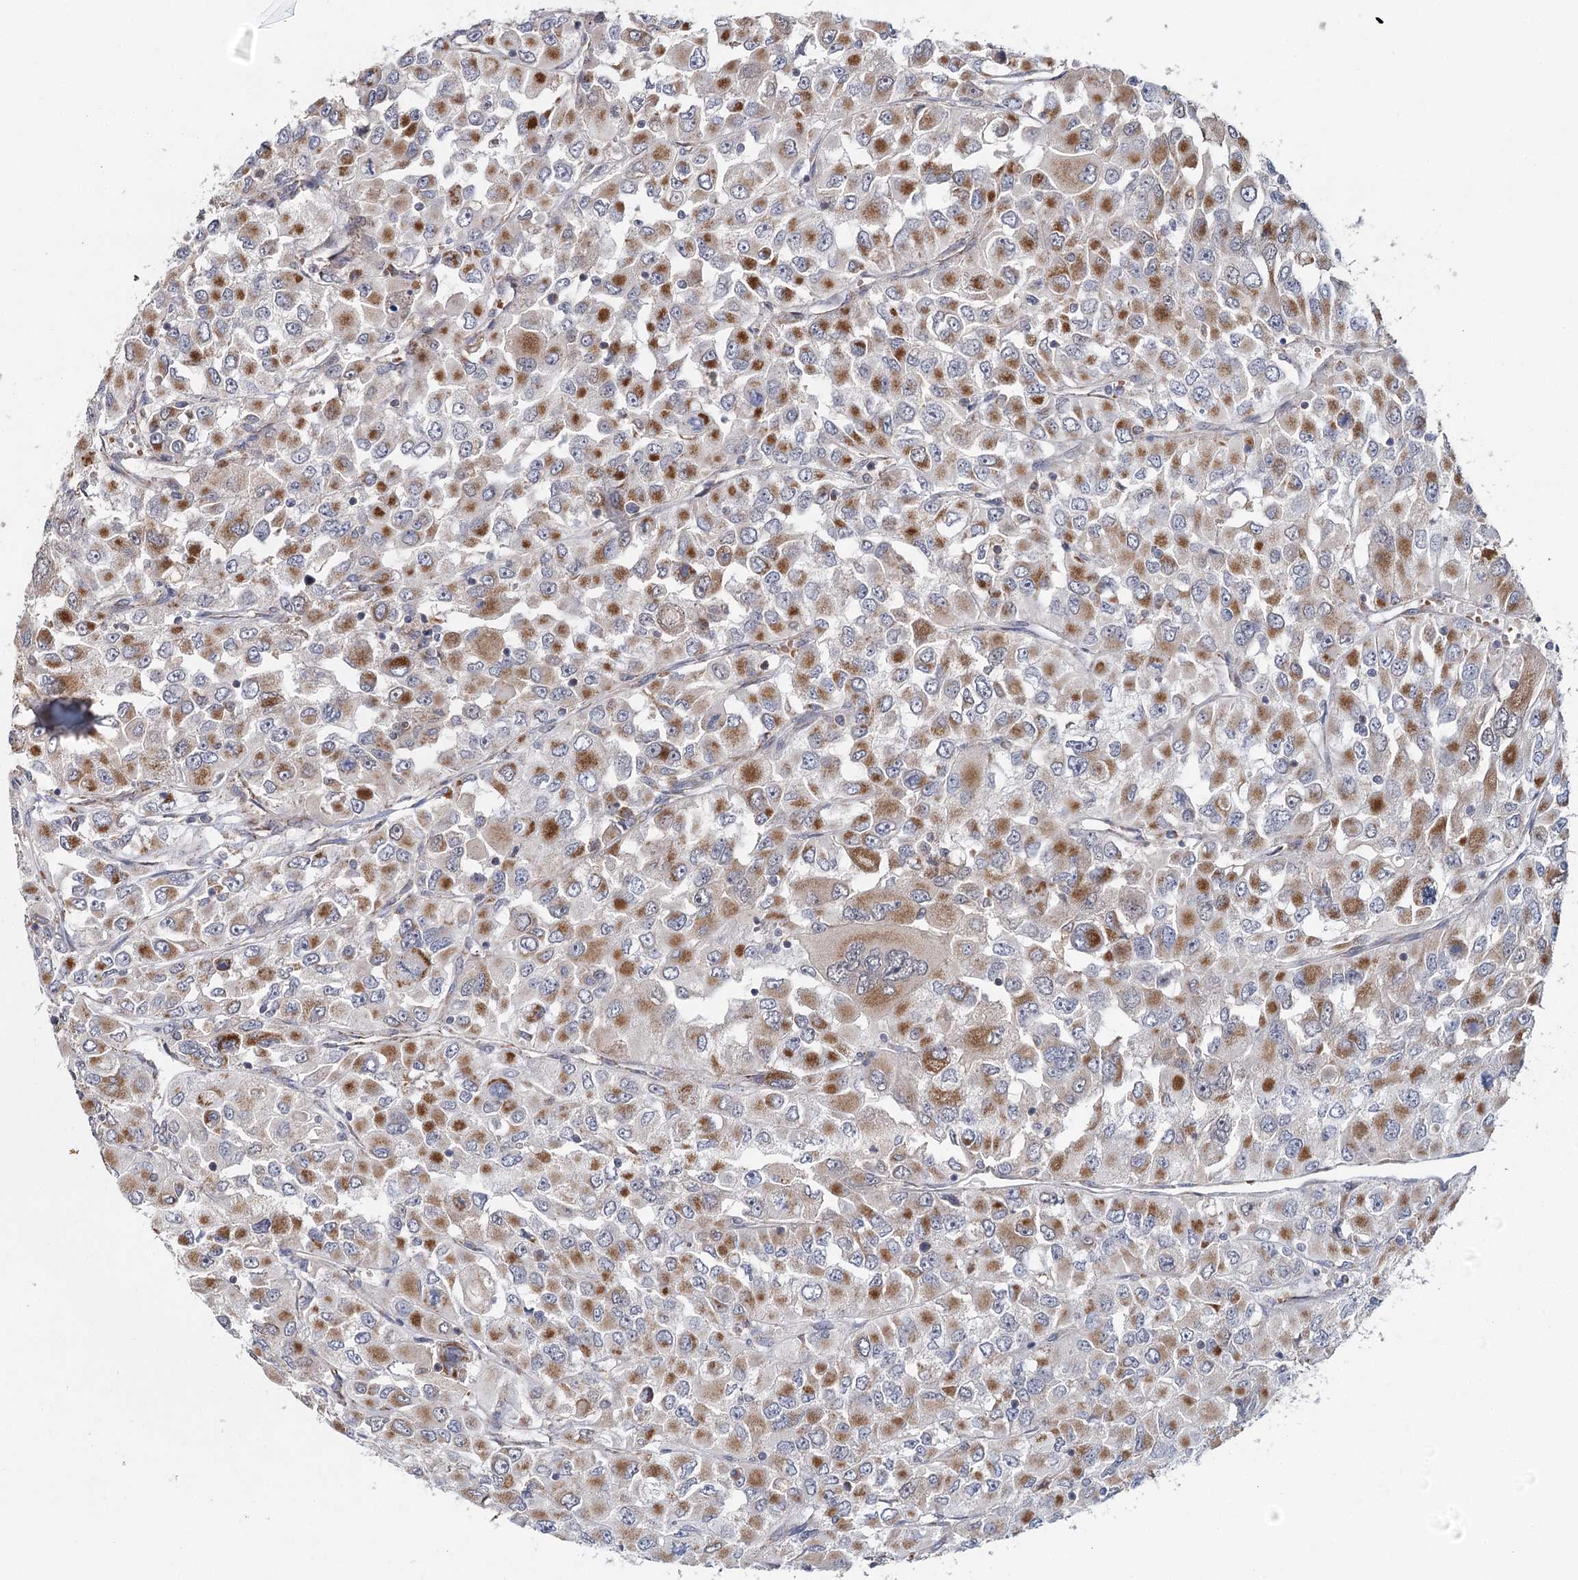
{"staining": {"intensity": "moderate", "quantity": ">75%", "location": "cytoplasmic/membranous"}, "tissue": "renal cancer", "cell_type": "Tumor cells", "image_type": "cancer", "snomed": [{"axis": "morphology", "description": "Adenocarcinoma, NOS"}, {"axis": "topography", "description": "Kidney"}], "caption": "Brown immunohistochemical staining in renal cancer (adenocarcinoma) shows moderate cytoplasmic/membranous expression in about >75% of tumor cells.", "gene": "MRPL44", "patient": {"sex": "female", "age": 52}}